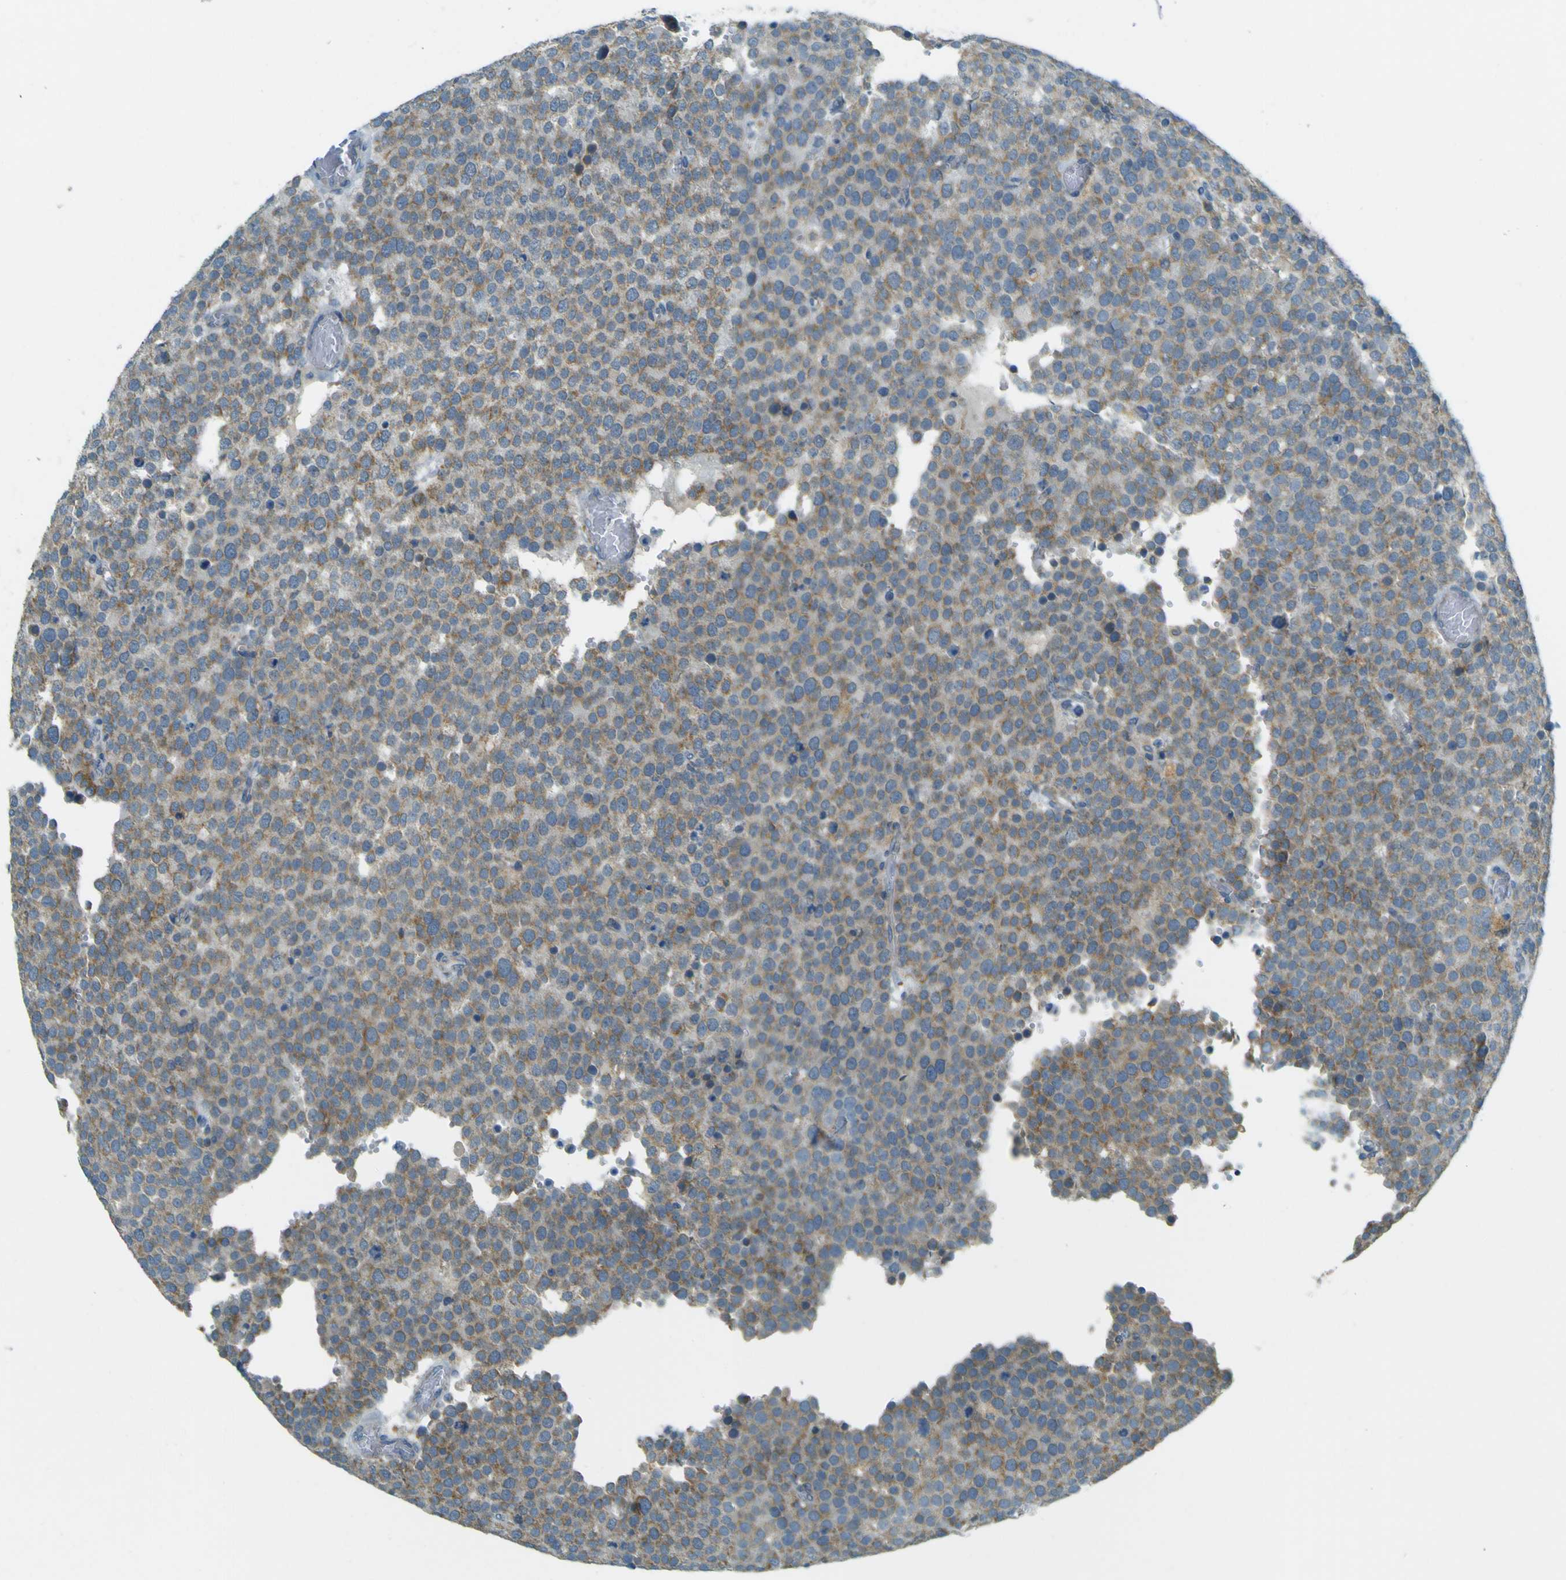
{"staining": {"intensity": "moderate", "quantity": ">75%", "location": "cytoplasmic/membranous"}, "tissue": "testis cancer", "cell_type": "Tumor cells", "image_type": "cancer", "snomed": [{"axis": "morphology", "description": "Normal tissue, NOS"}, {"axis": "morphology", "description": "Seminoma, NOS"}, {"axis": "topography", "description": "Testis"}], "caption": "This histopathology image demonstrates testis cancer stained with immunohistochemistry (IHC) to label a protein in brown. The cytoplasmic/membranous of tumor cells show moderate positivity for the protein. Nuclei are counter-stained blue.", "gene": "FKTN", "patient": {"sex": "male", "age": 71}}